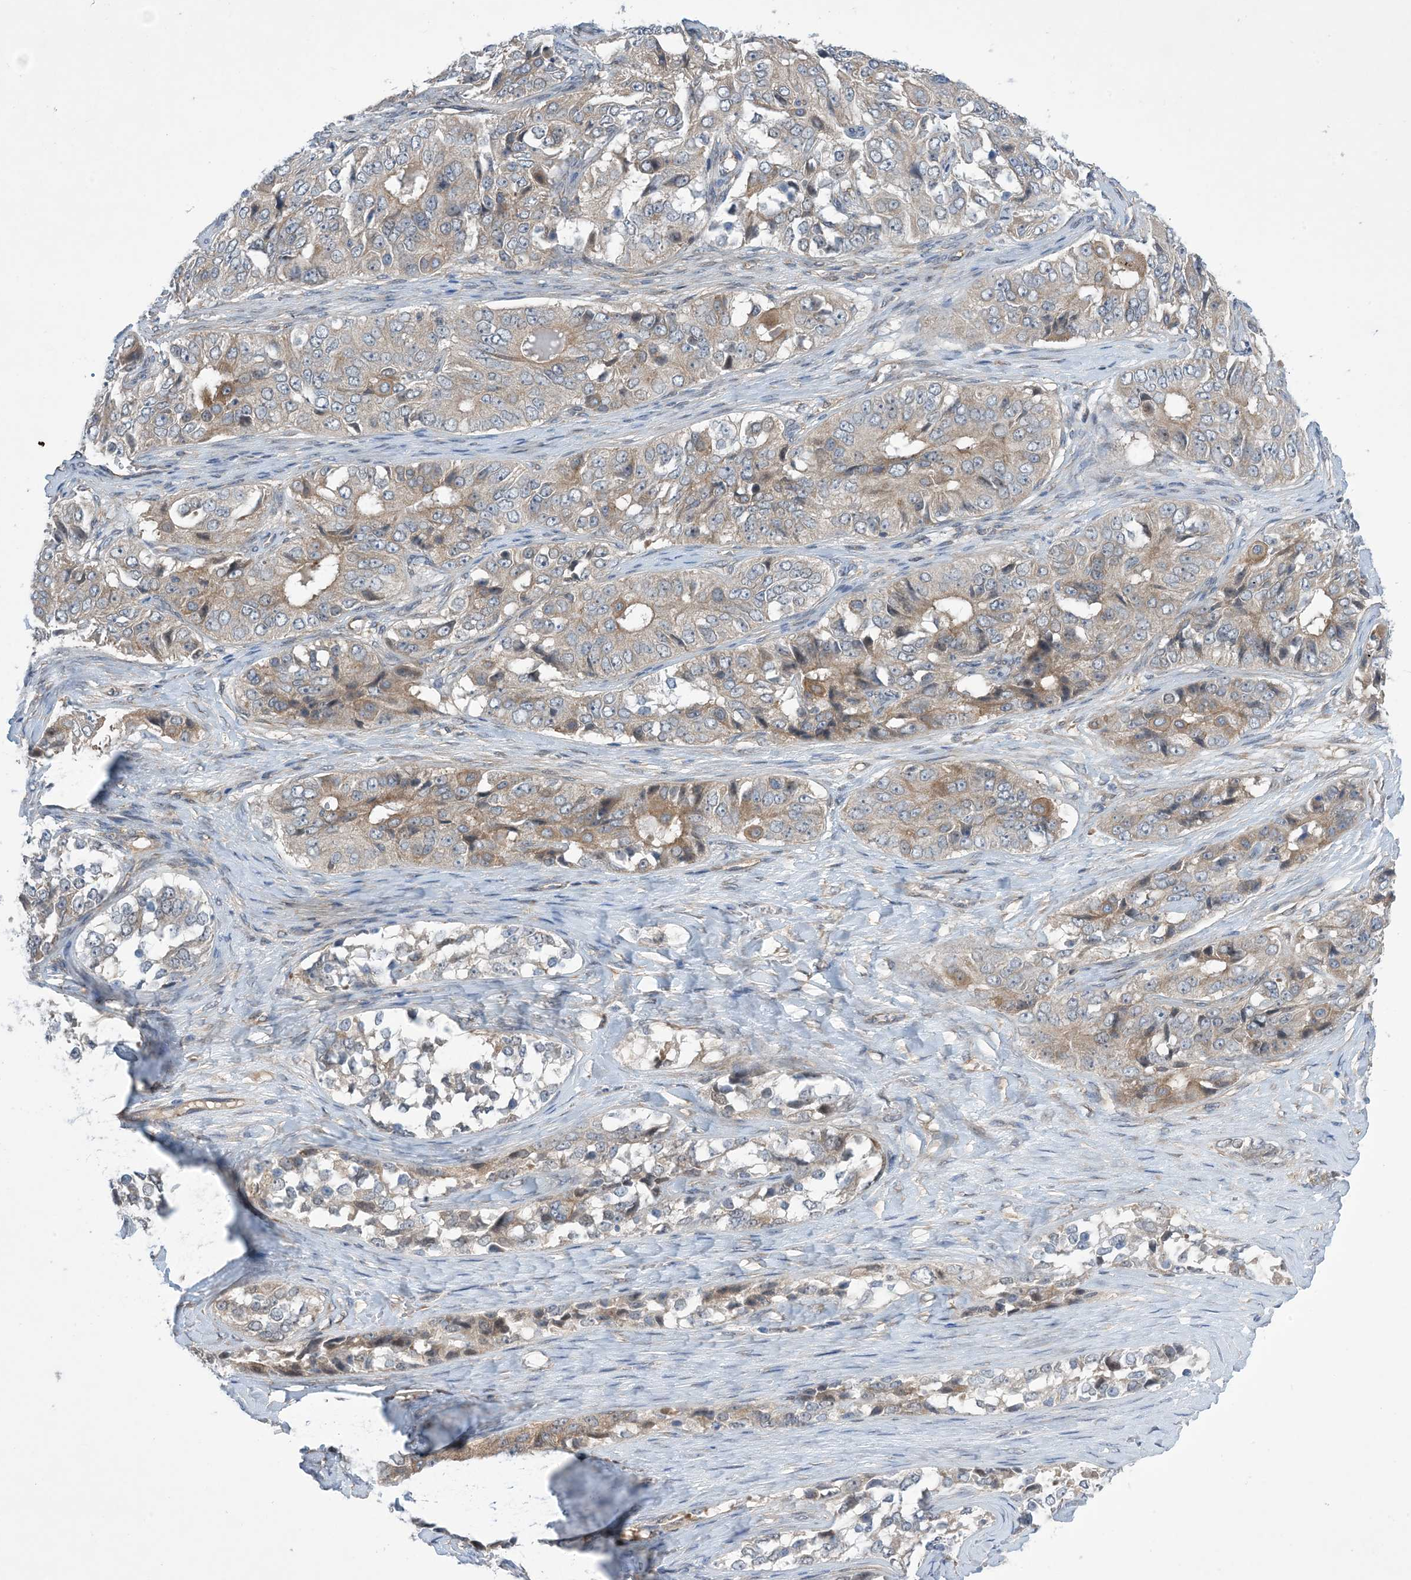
{"staining": {"intensity": "moderate", "quantity": "<25%", "location": "cytoplasmic/membranous"}, "tissue": "ovarian cancer", "cell_type": "Tumor cells", "image_type": "cancer", "snomed": [{"axis": "morphology", "description": "Carcinoma, endometroid"}, {"axis": "topography", "description": "Ovary"}], "caption": "There is low levels of moderate cytoplasmic/membranous staining in tumor cells of ovarian cancer (endometroid carcinoma), as demonstrated by immunohistochemical staining (brown color).", "gene": "EHBP1", "patient": {"sex": "female", "age": 51}}